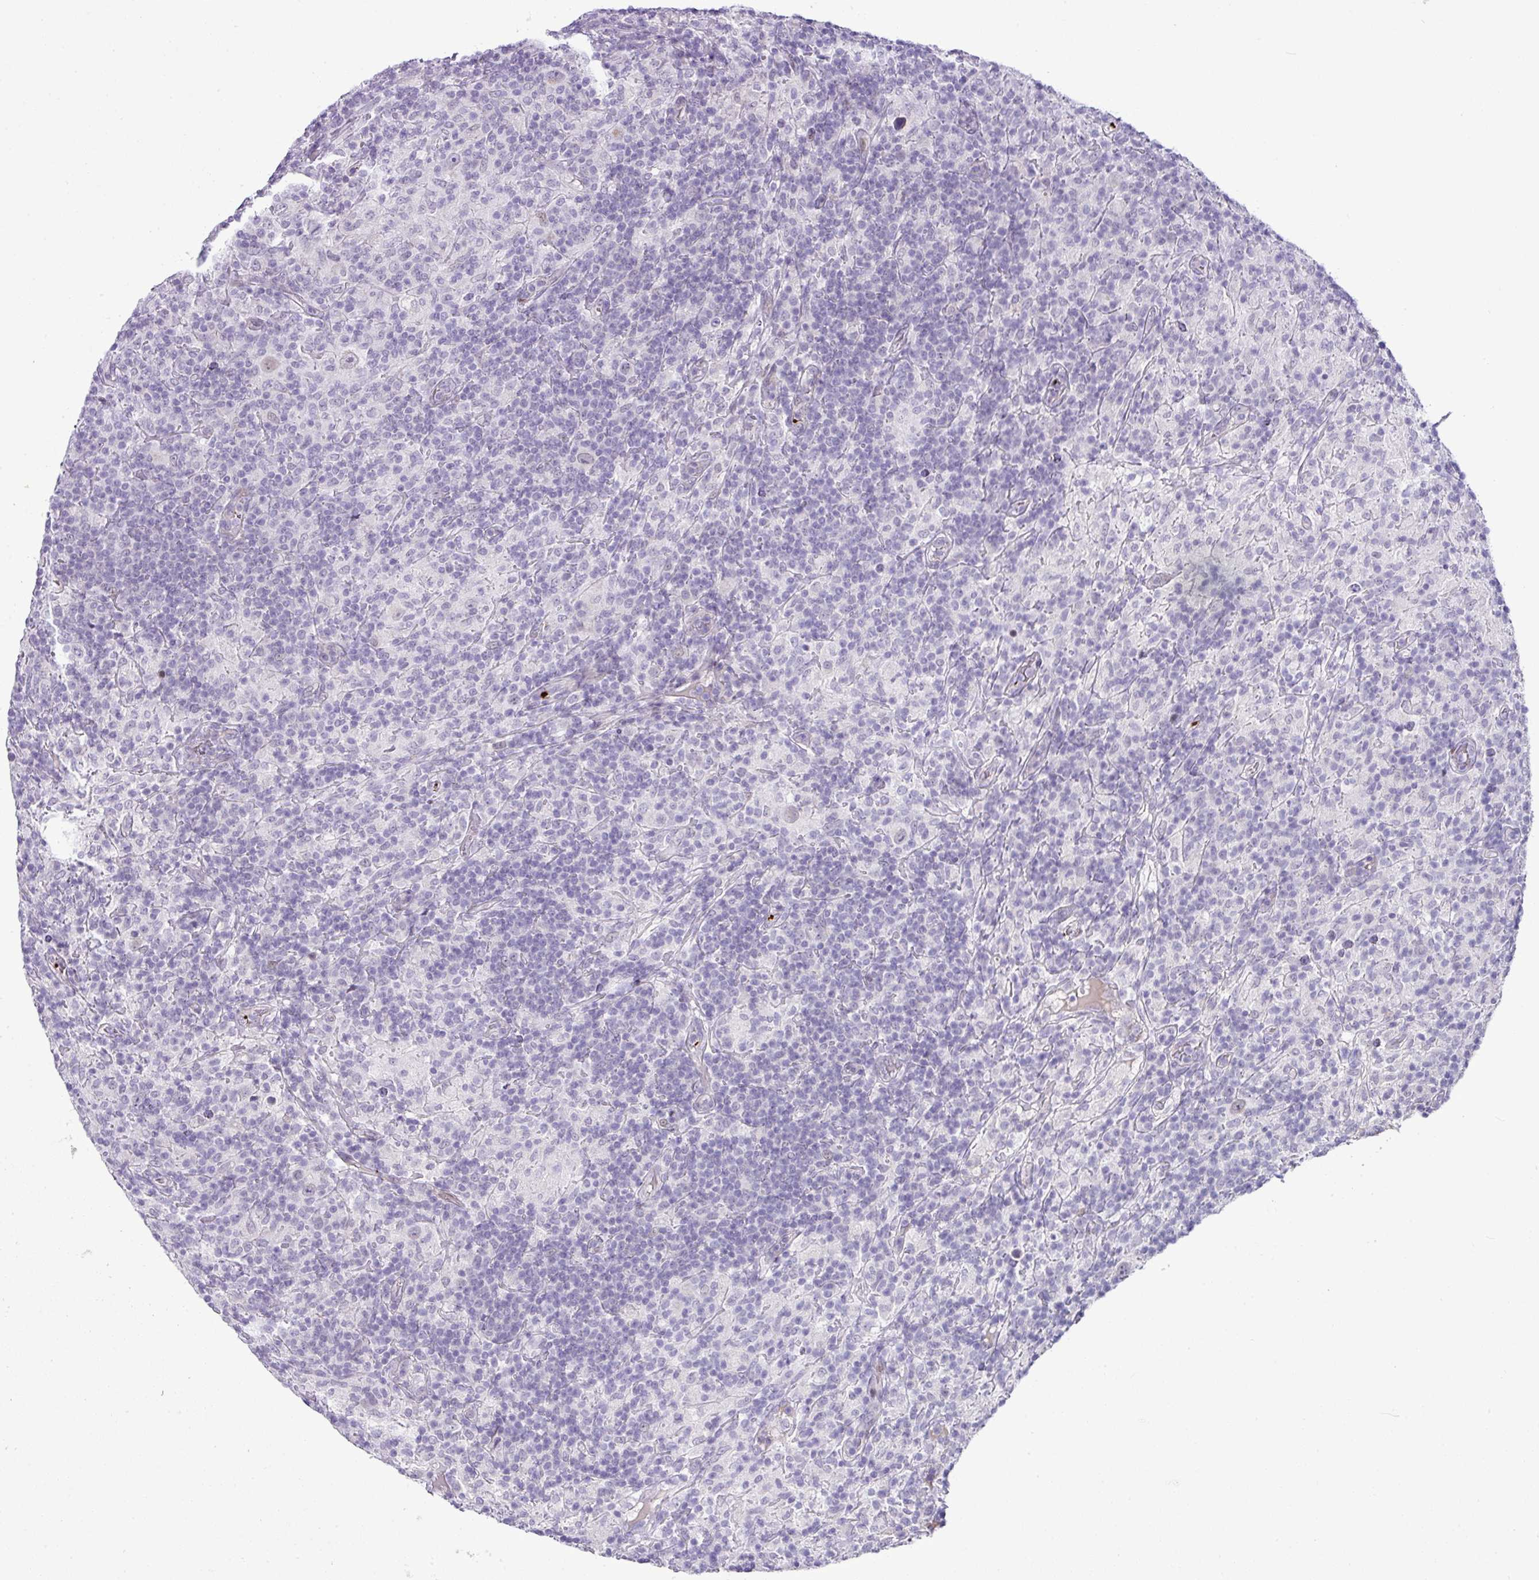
{"staining": {"intensity": "negative", "quantity": "none", "location": "none"}, "tissue": "lymphoma", "cell_type": "Tumor cells", "image_type": "cancer", "snomed": [{"axis": "morphology", "description": "Hodgkin's disease, NOS"}, {"axis": "topography", "description": "Lymph node"}], "caption": "IHC of human lymphoma reveals no staining in tumor cells. Nuclei are stained in blue.", "gene": "CMTM5", "patient": {"sex": "male", "age": 70}}